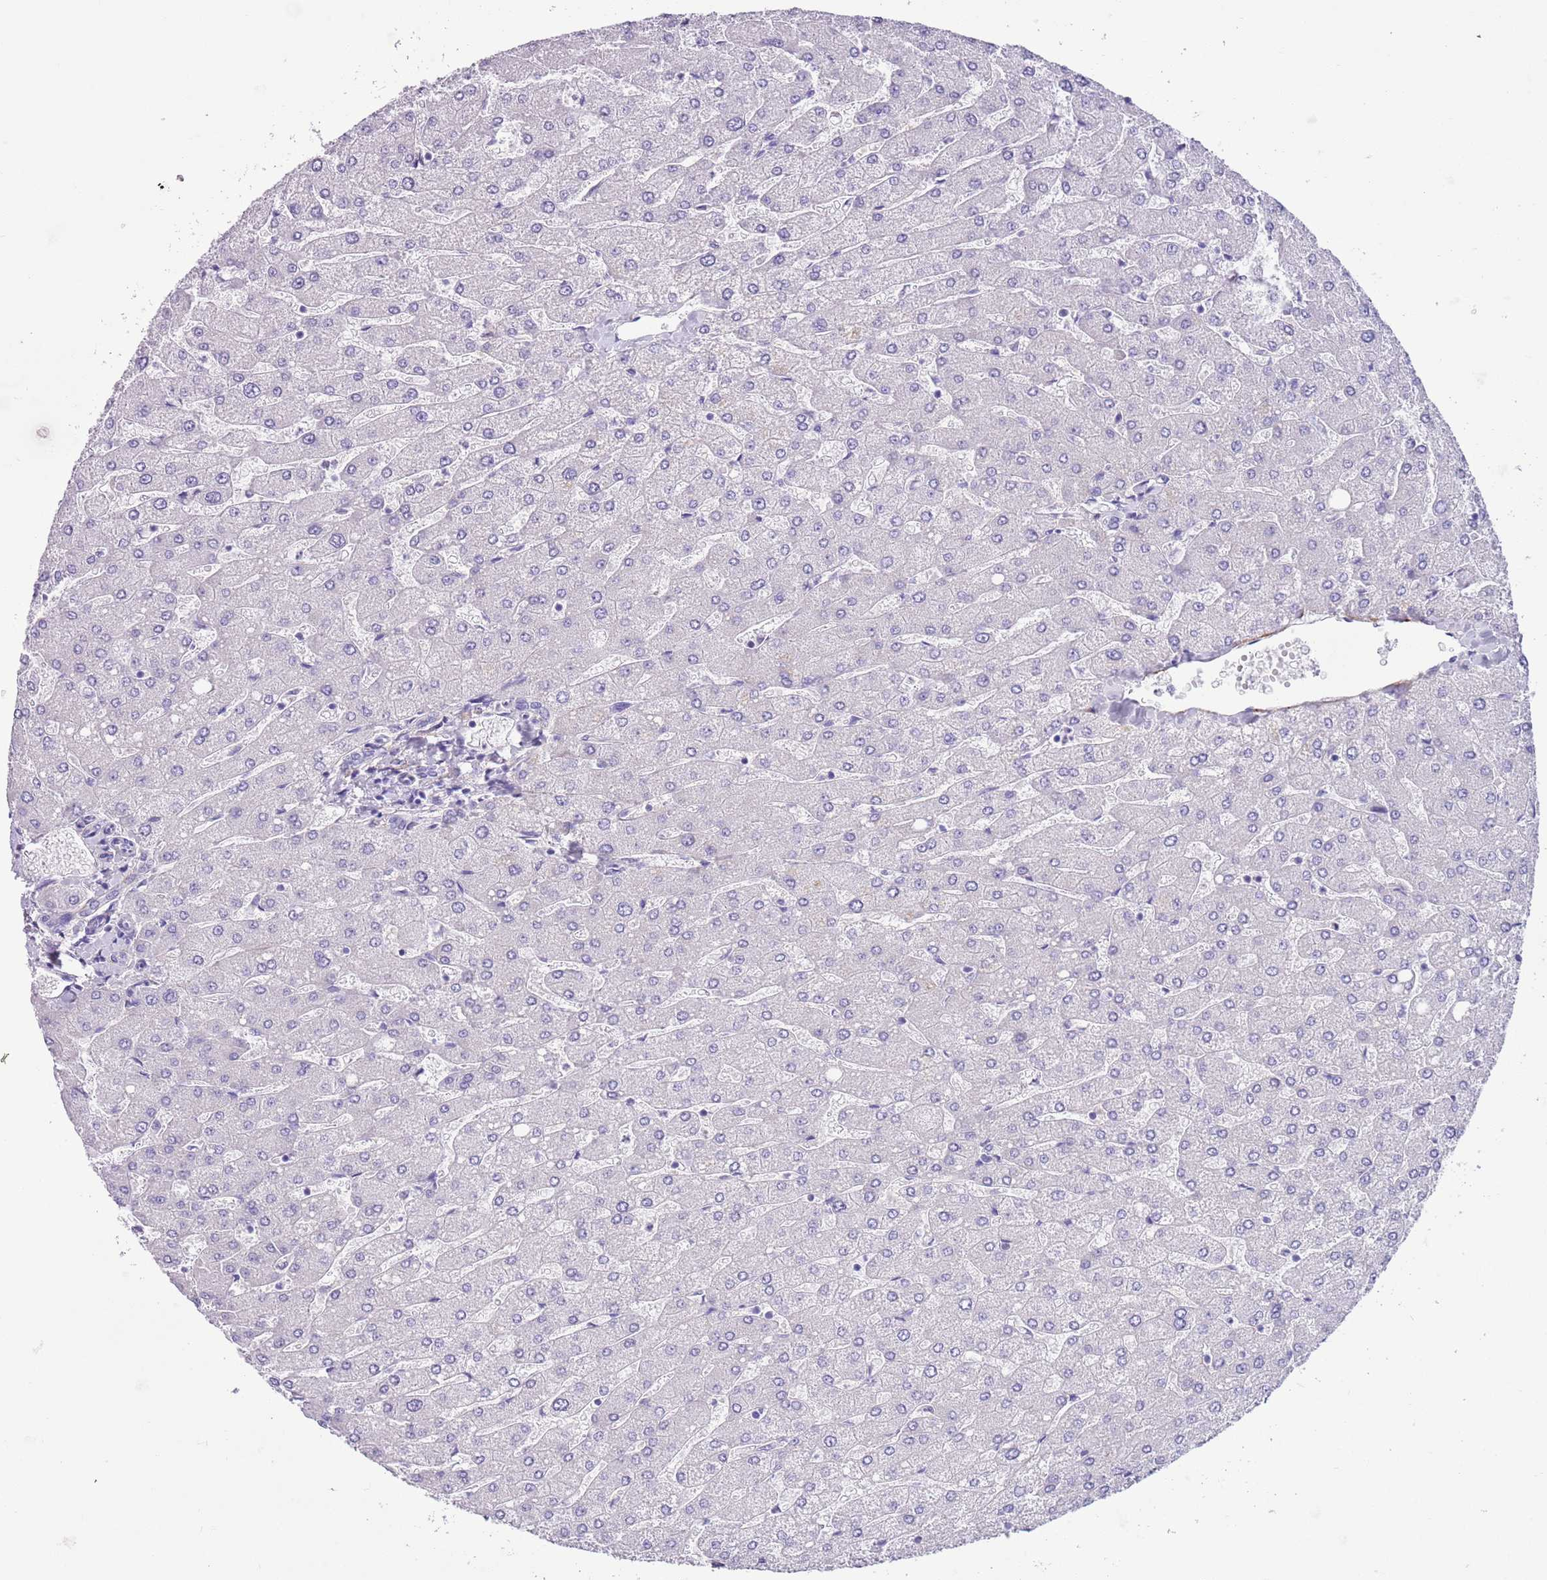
{"staining": {"intensity": "negative", "quantity": "none", "location": "none"}, "tissue": "liver", "cell_type": "Cholangiocytes", "image_type": "normal", "snomed": [{"axis": "morphology", "description": "Normal tissue, NOS"}, {"axis": "topography", "description": "Liver"}], "caption": "High power microscopy image of an IHC image of unremarkable liver, revealing no significant positivity in cholangiocytes. (Stains: DAB (3,3'-diaminobenzidine) immunohistochemistry (IHC) with hematoxylin counter stain, Microscopy: brightfield microscopy at high magnification).", "gene": "PFKFB2", "patient": {"sex": "male", "age": 55}}